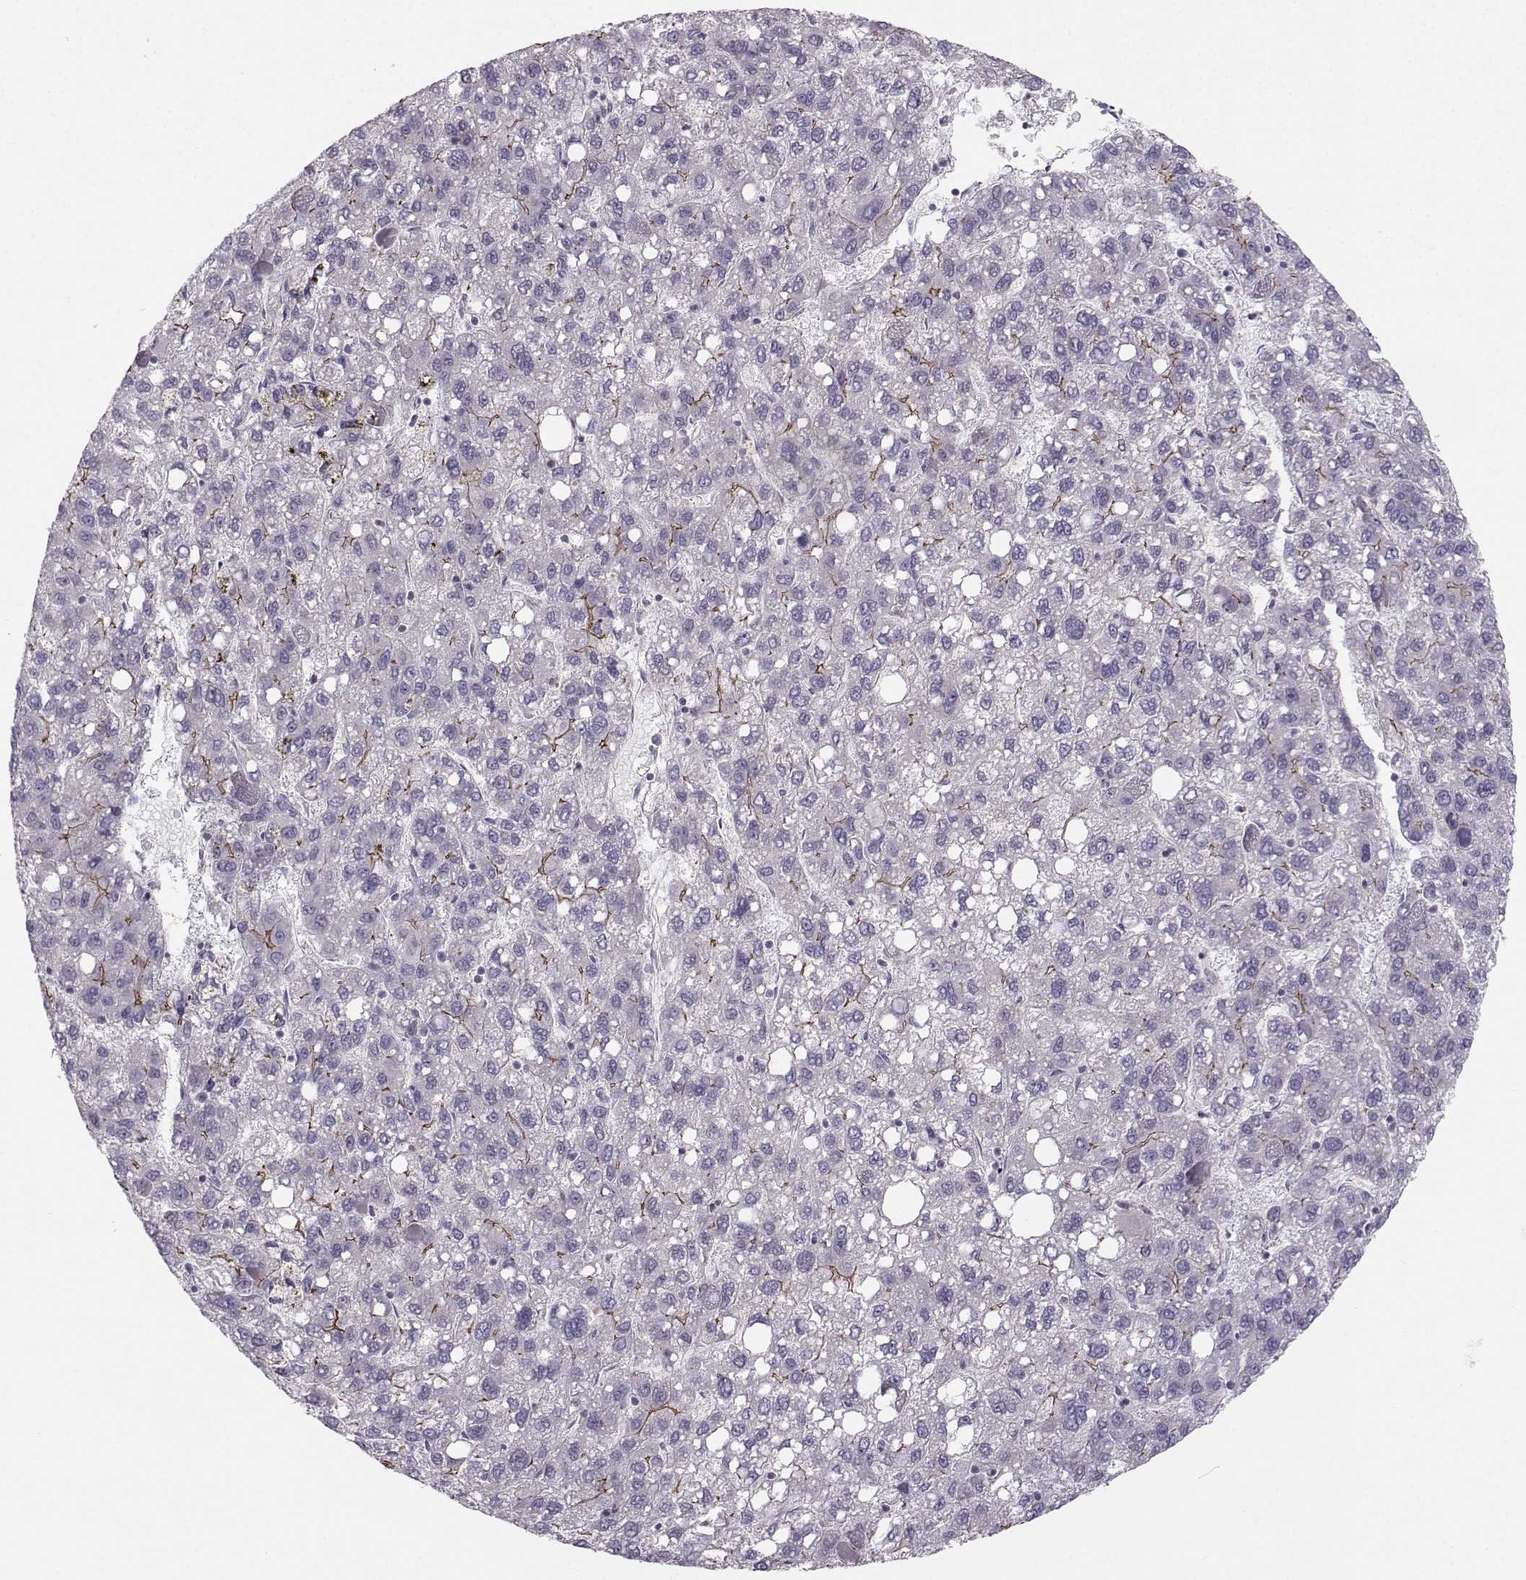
{"staining": {"intensity": "strong", "quantity": "<25%", "location": "cytoplasmic/membranous"}, "tissue": "liver cancer", "cell_type": "Tumor cells", "image_type": "cancer", "snomed": [{"axis": "morphology", "description": "Carcinoma, Hepatocellular, NOS"}, {"axis": "topography", "description": "Liver"}], "caption": "Immunohistochemical staining of liver hepatocellular carcinoma shows medium levels of strong cytoplasmic/membranous protein staining in approximately <25% of tumor cells.", "gene": "MAST1", "patient": {"sex": "female", "age": 82}}